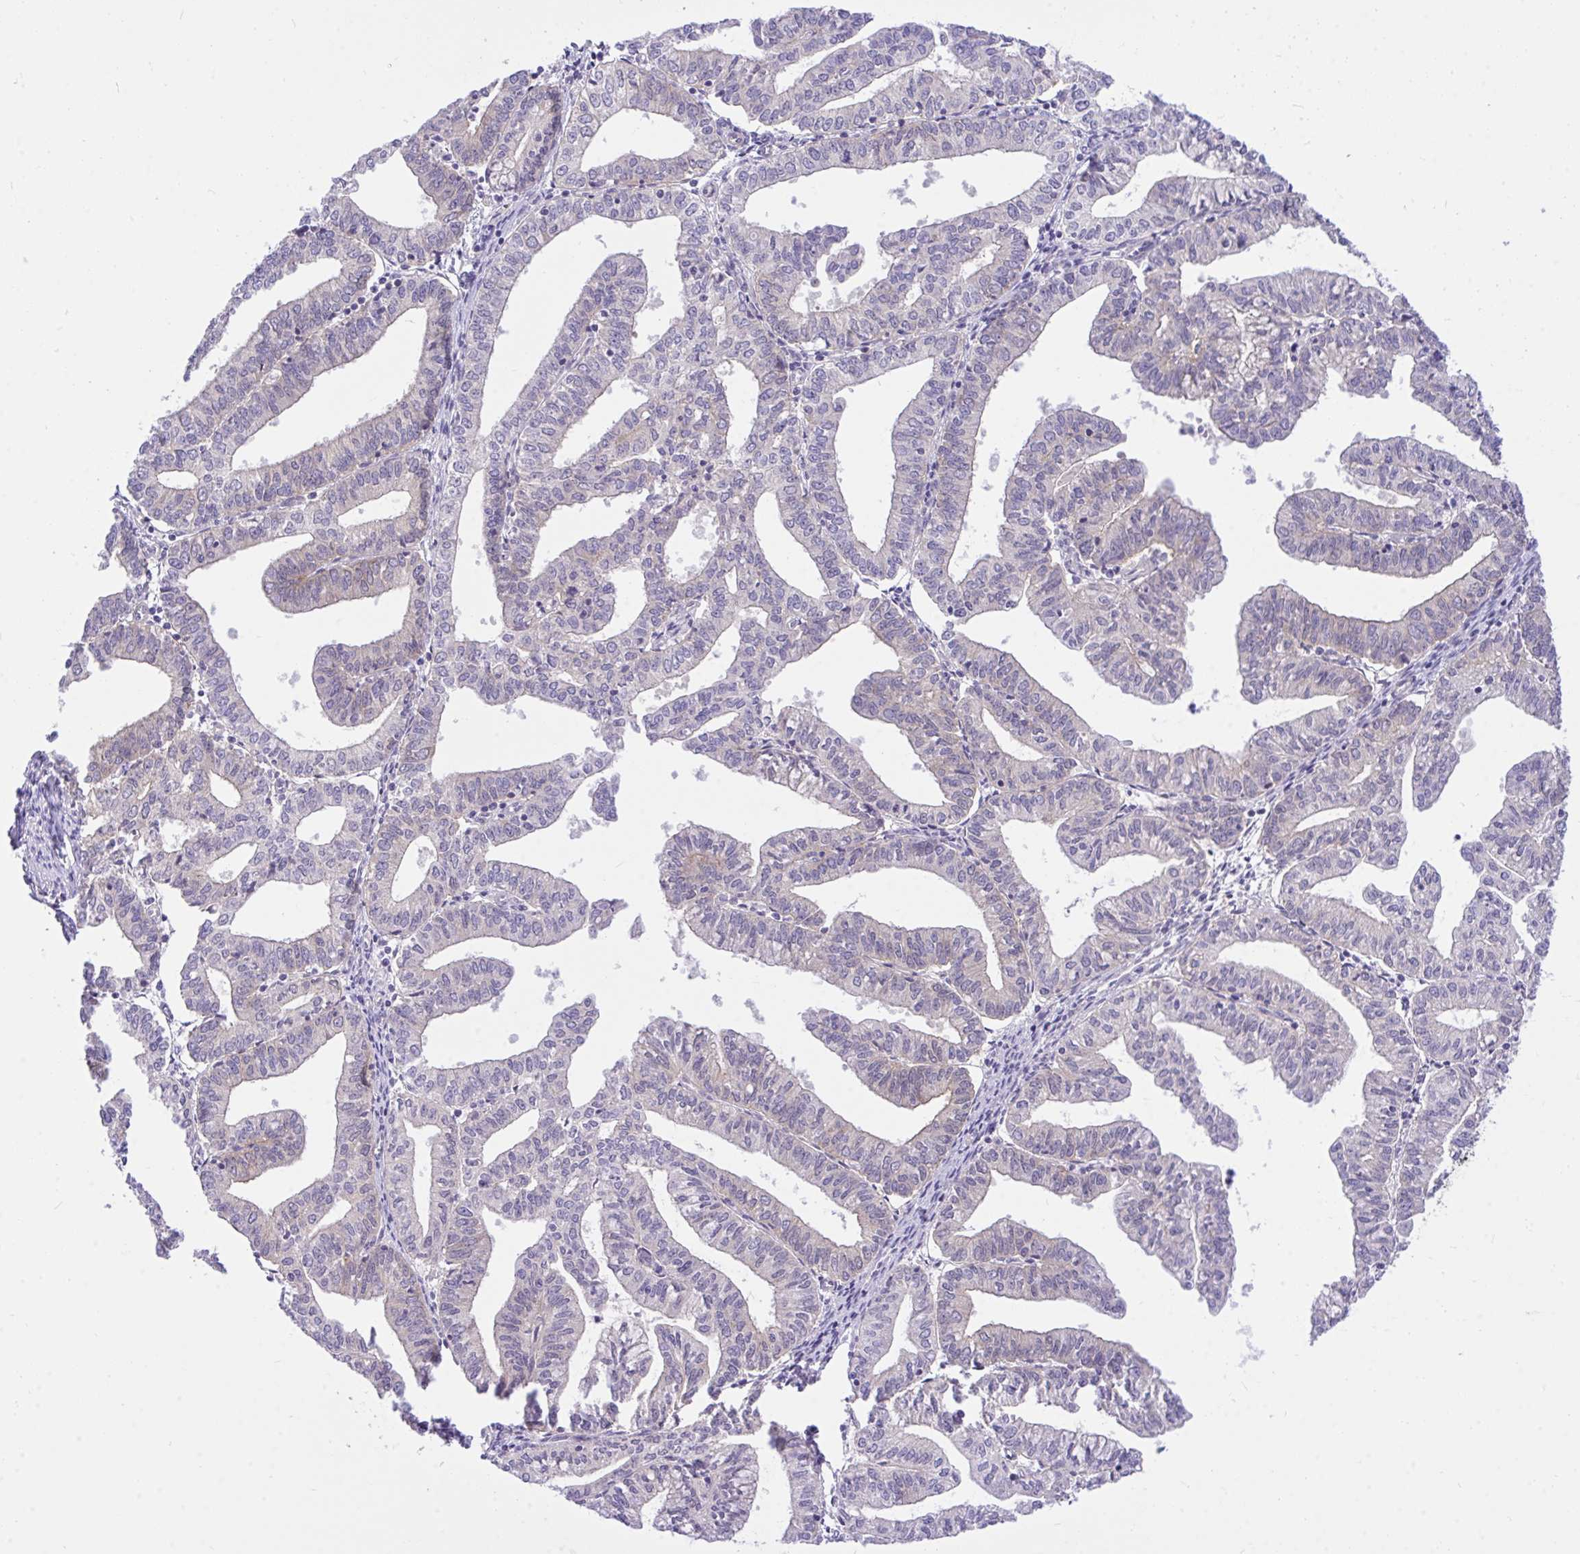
{"staining": {"intensity": "negative", "quantity": "none", "location": "none"}, "tissue": "endometrial cancer", "cell_type": "Tumor cells", "image_type": "cancer", "snomed": [{"axis": "morphology", "description": "Adenocarcinoma, NOS"}, {"axis": "topography", "description": "Endometrium"}], "caption": "High magnification brightfield microscopy of endometrial adenocarcinoma stained with DAB (brown) and counterstained with hematoxylin (blue): tumor cells show no significant positivity. The staining was performed using DAB (3,3'-diaminobenzidine) to visualize the protein expression in brown, while the nuclei were stained in blue with hematoxylin (Magnification: 20x).", "gene": "TLN2", "patient": {"sex": "female", "age": 61}}